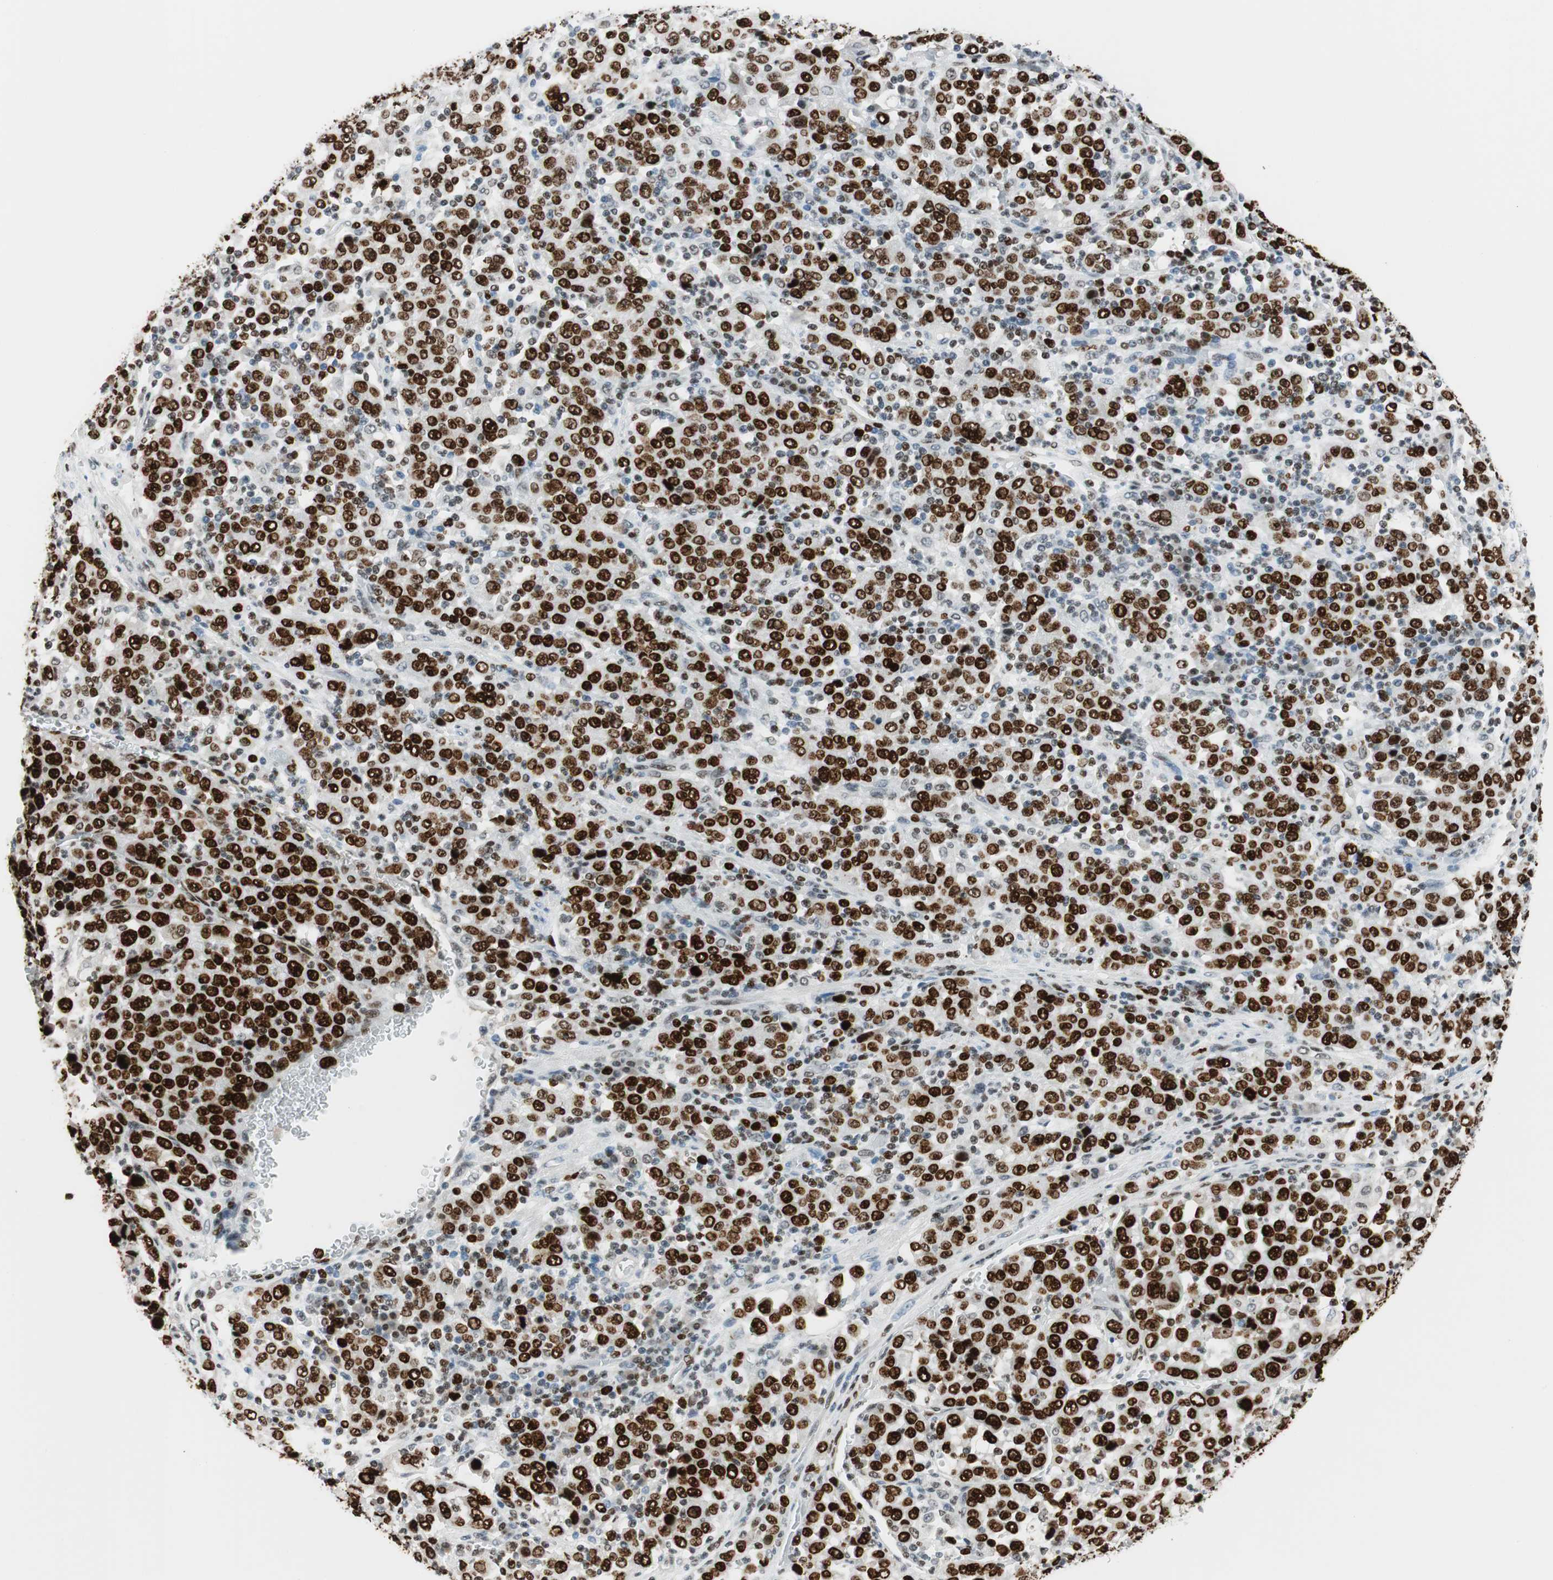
{"staining": {"intensity": "strong", "quantity": "25%-75%", "location": "nuclear"}, "tissue": "stomach cancer", "cell_type": "Tumor cells", "image_type": "cancer", "snomed": [{"axis": "morphology", "description": "Normal tissue, NOS"}, {"axis": "morphology", "description": "Adenocarcinoma, NOS"}, {"axis": "topography", "description": "Stomach, upper"}, {"axis": "topography", "description": "Stomach"}], "caption": "DAB immunohistochemical staining of human stomach cancer (adenocarcinoma) exhibits strong nuclear protein staining in about 25%-75% of tumor cells.", "gene": "EZH2", "patient": {"sex": "male", "age": 59}}